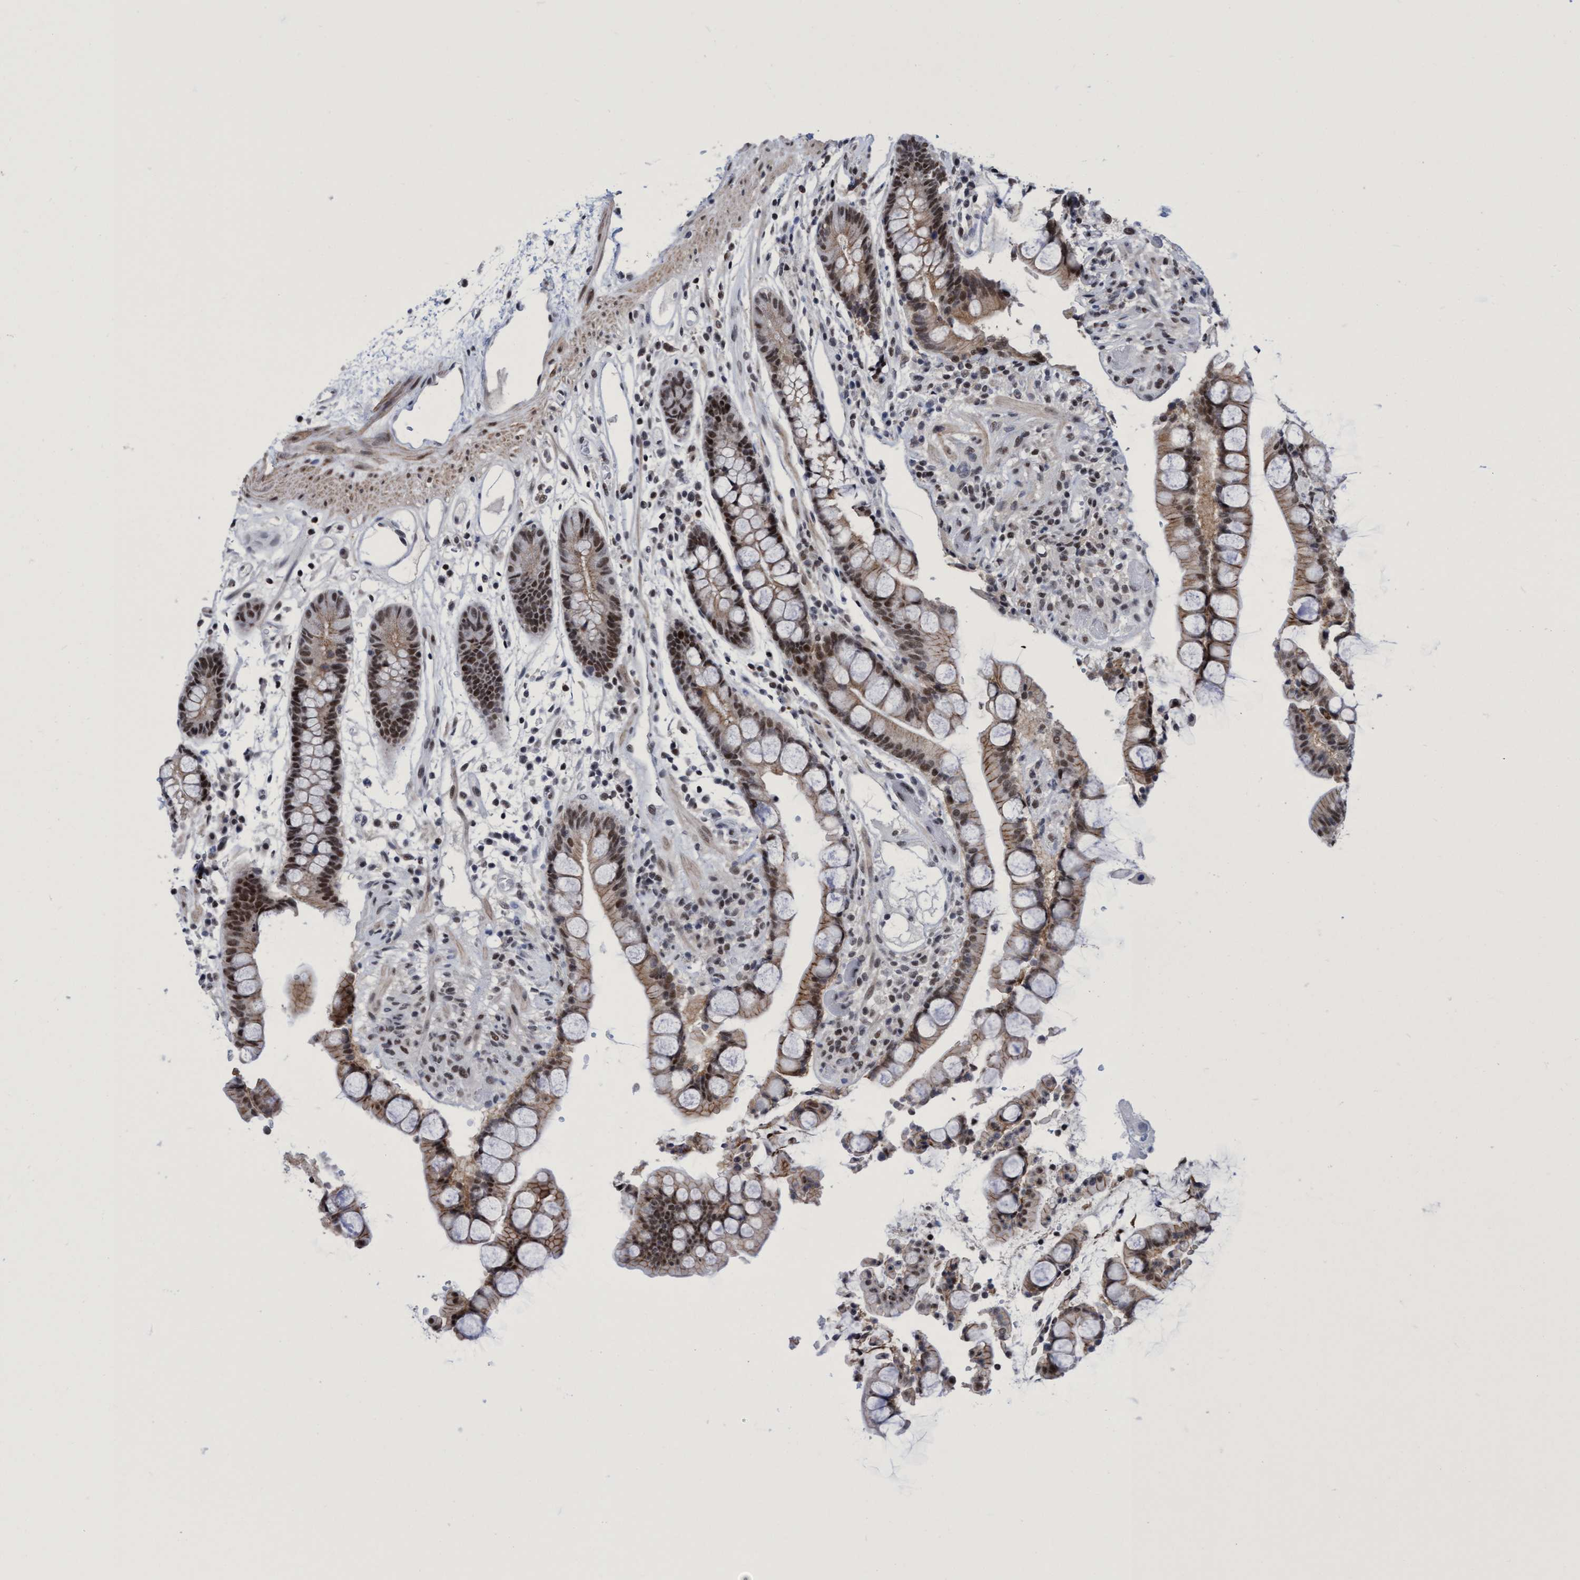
{"staining": {"intensity": "weak", "quantity": ">75%", "location": "nuclear"}, "tissue": "colon", "cell_type": "Endothelial cells", "image_type": "normal", "snomed": [{"axis": "morphology", "description": "Normal tissue, NOS"}, {"axis": "topography", "description": "Colon"}], "caption": "Protein staining exhibits weak nuclear positivity in about >75% of endothelial cells in normal colon.", "gene": "C9orf78", "patient": {"sex": "male", "age": 73}}